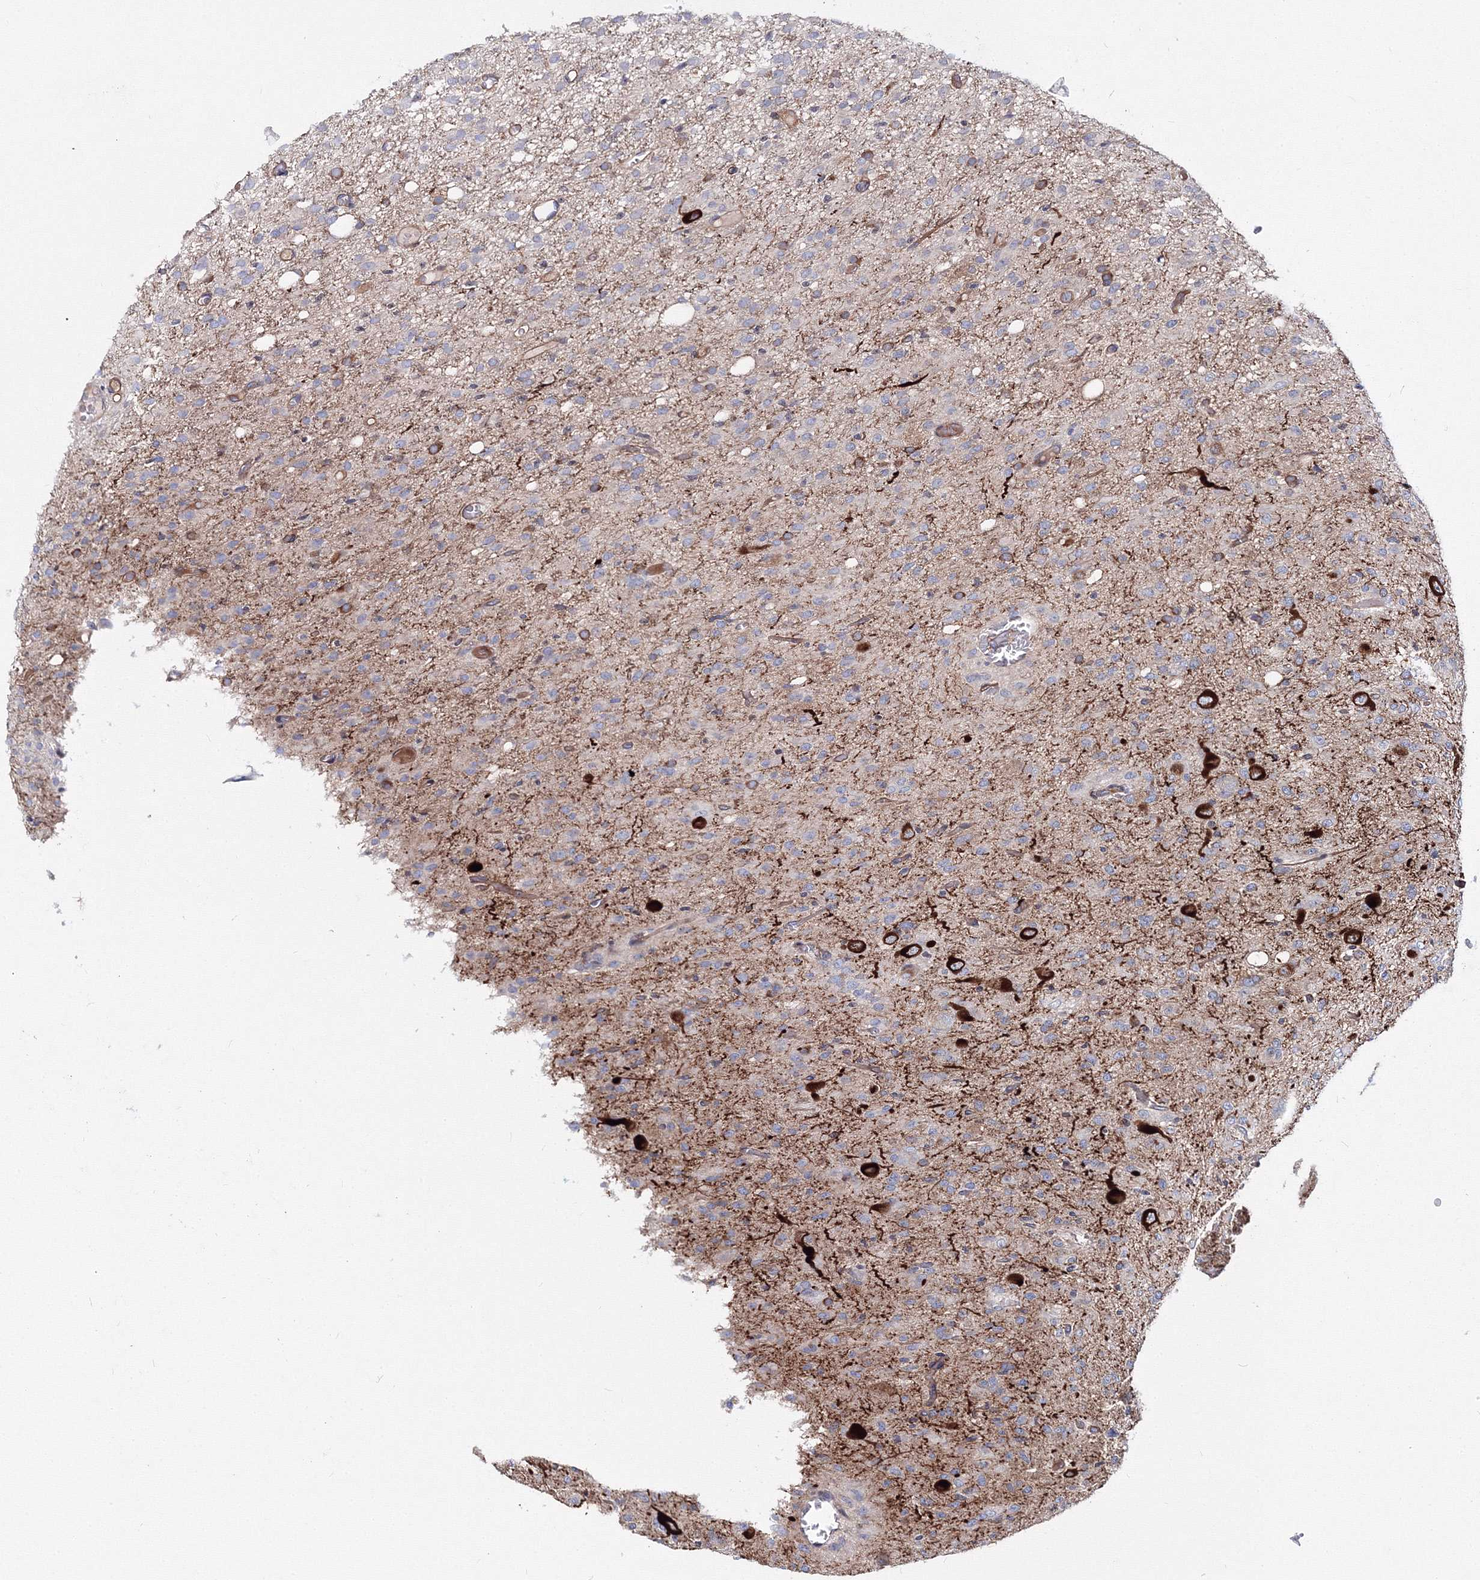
{"staining": {"intensity": "negative", "quantity": "none", "location": "none"}, "tissue": "glioma", "cell_type": "Tumor cells", "image_type": "cancer", "snomed": [{"axis": "morphology", "description": "Glioma, malignant, High grade"}, {"axis": "topography", "description": "Brain"}], "caption": "This is a micrograph of immunohistochemistry staining of glioma, which shows no positivity in tumor cells.", "gene": "C11orf52", "patient": {"sex": "female", "age": 59}}